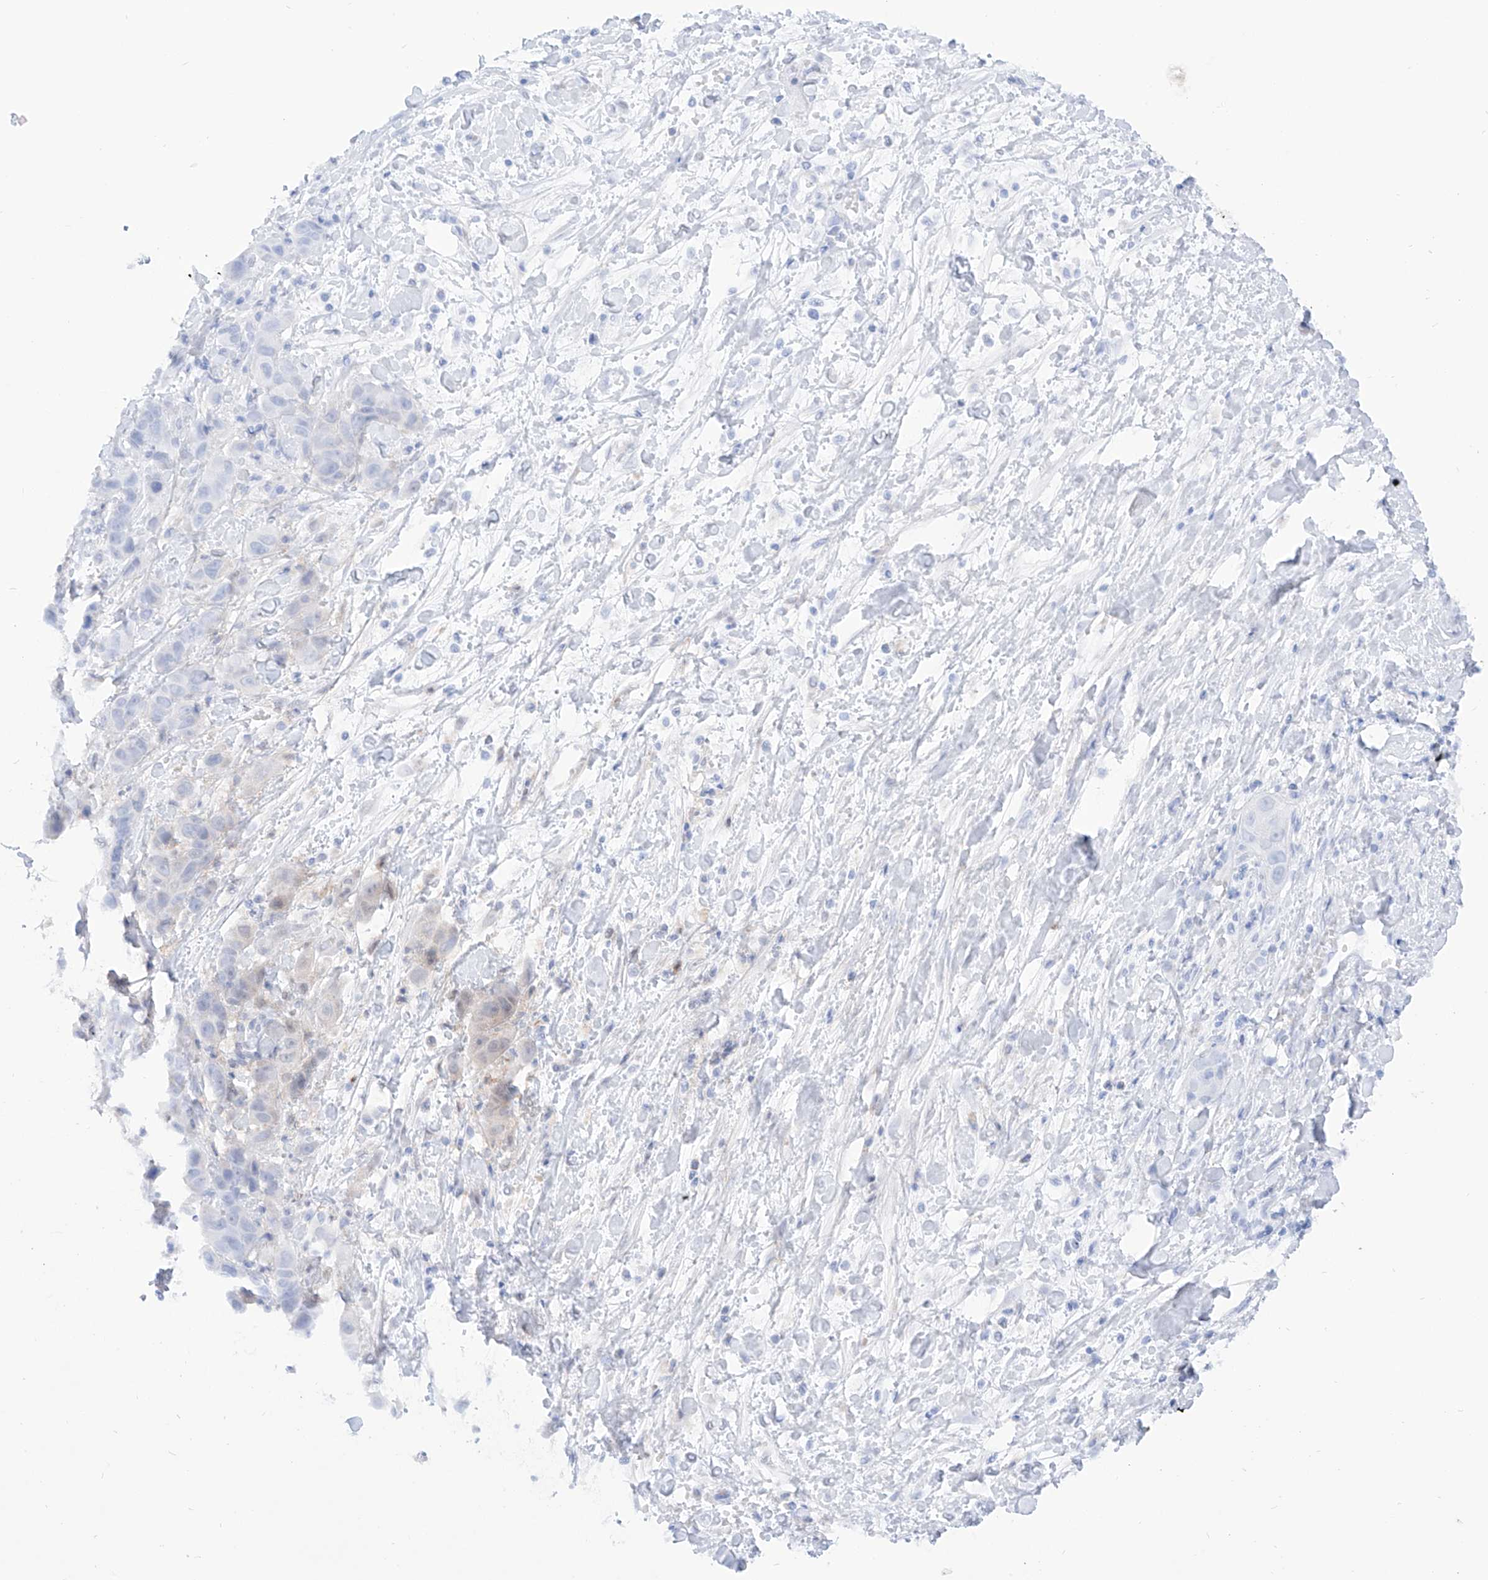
{"staining": {"intensity": "negative", "quantity": "none", "location": "none"}, "tissue": "liver cancer", "cell_type": "Tumor cells", "image_type": "cancer", "snomed": [{"axis": "morphology", "description": "Cholangiocarcinoma"}, {"axis": "topography", "description": "Liver"}], "caption": "Micrograph shows no protein positivity in tumor cells of liver cancer tissue. (DAB immunohistochemistry (IHC) with hematoxylin counter stain).", "gene": "PDXK", "patient": {"sex": "female", "age": 52}}